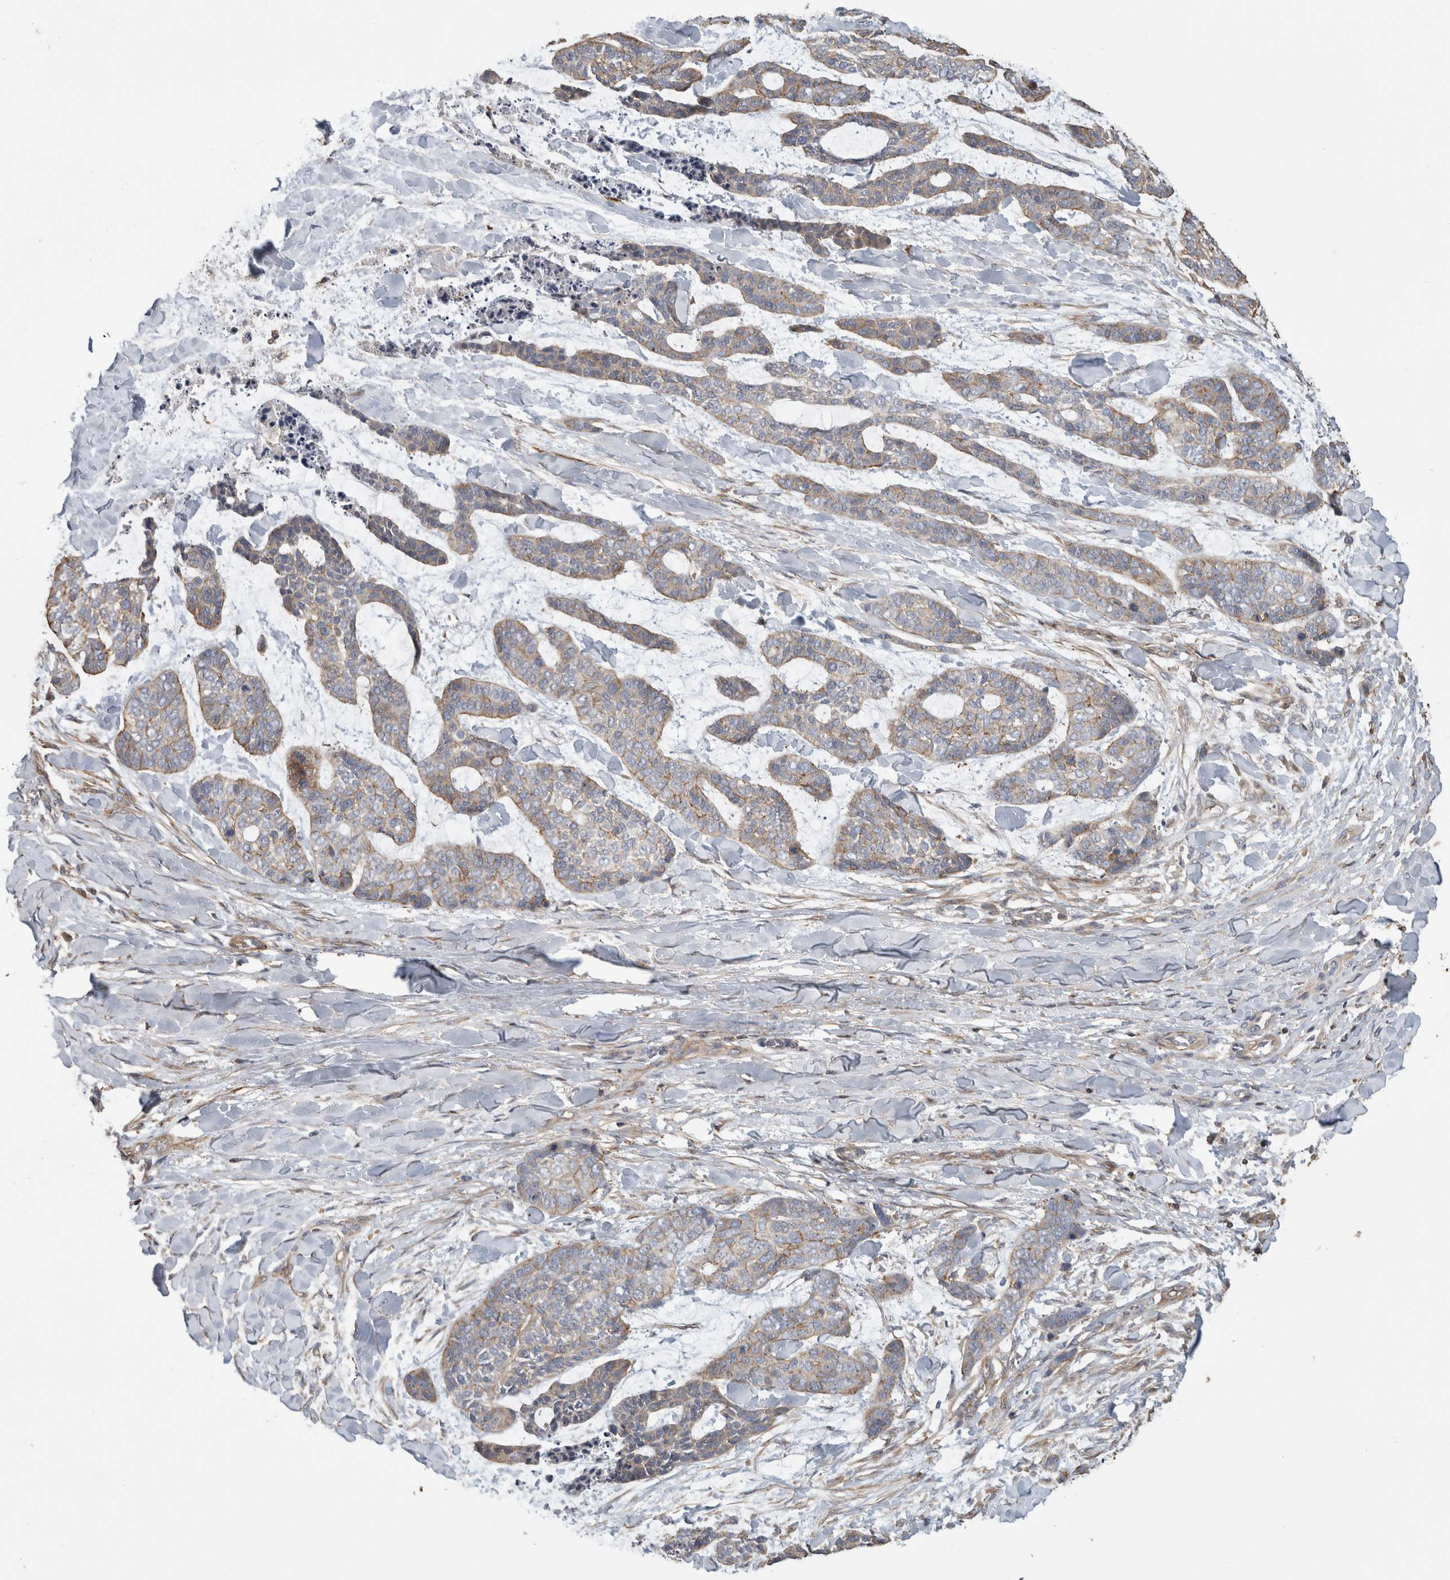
{"staining": {"intensity": "moderate", "quantity": "25%-75%", "location": "cytoplasmic/membranous"}, "tissue": "skin cancer", "cell_type": "Tumor cells", "image_type": "cancer", "snomed": [{"axis": "morphology", "description": "Basal cell carcinoma"}, {"axis": "topography", "description": "Skin"}], "caption": "IHC (DAB) staining of skin cancer (basal cell carcinoma) exhibits moderate cytoplasmic/membranous protein positivity in about 25%-75% of tumor cells.", "gene": "GPER1", "patient": {"sex": "female", "age": 64}}